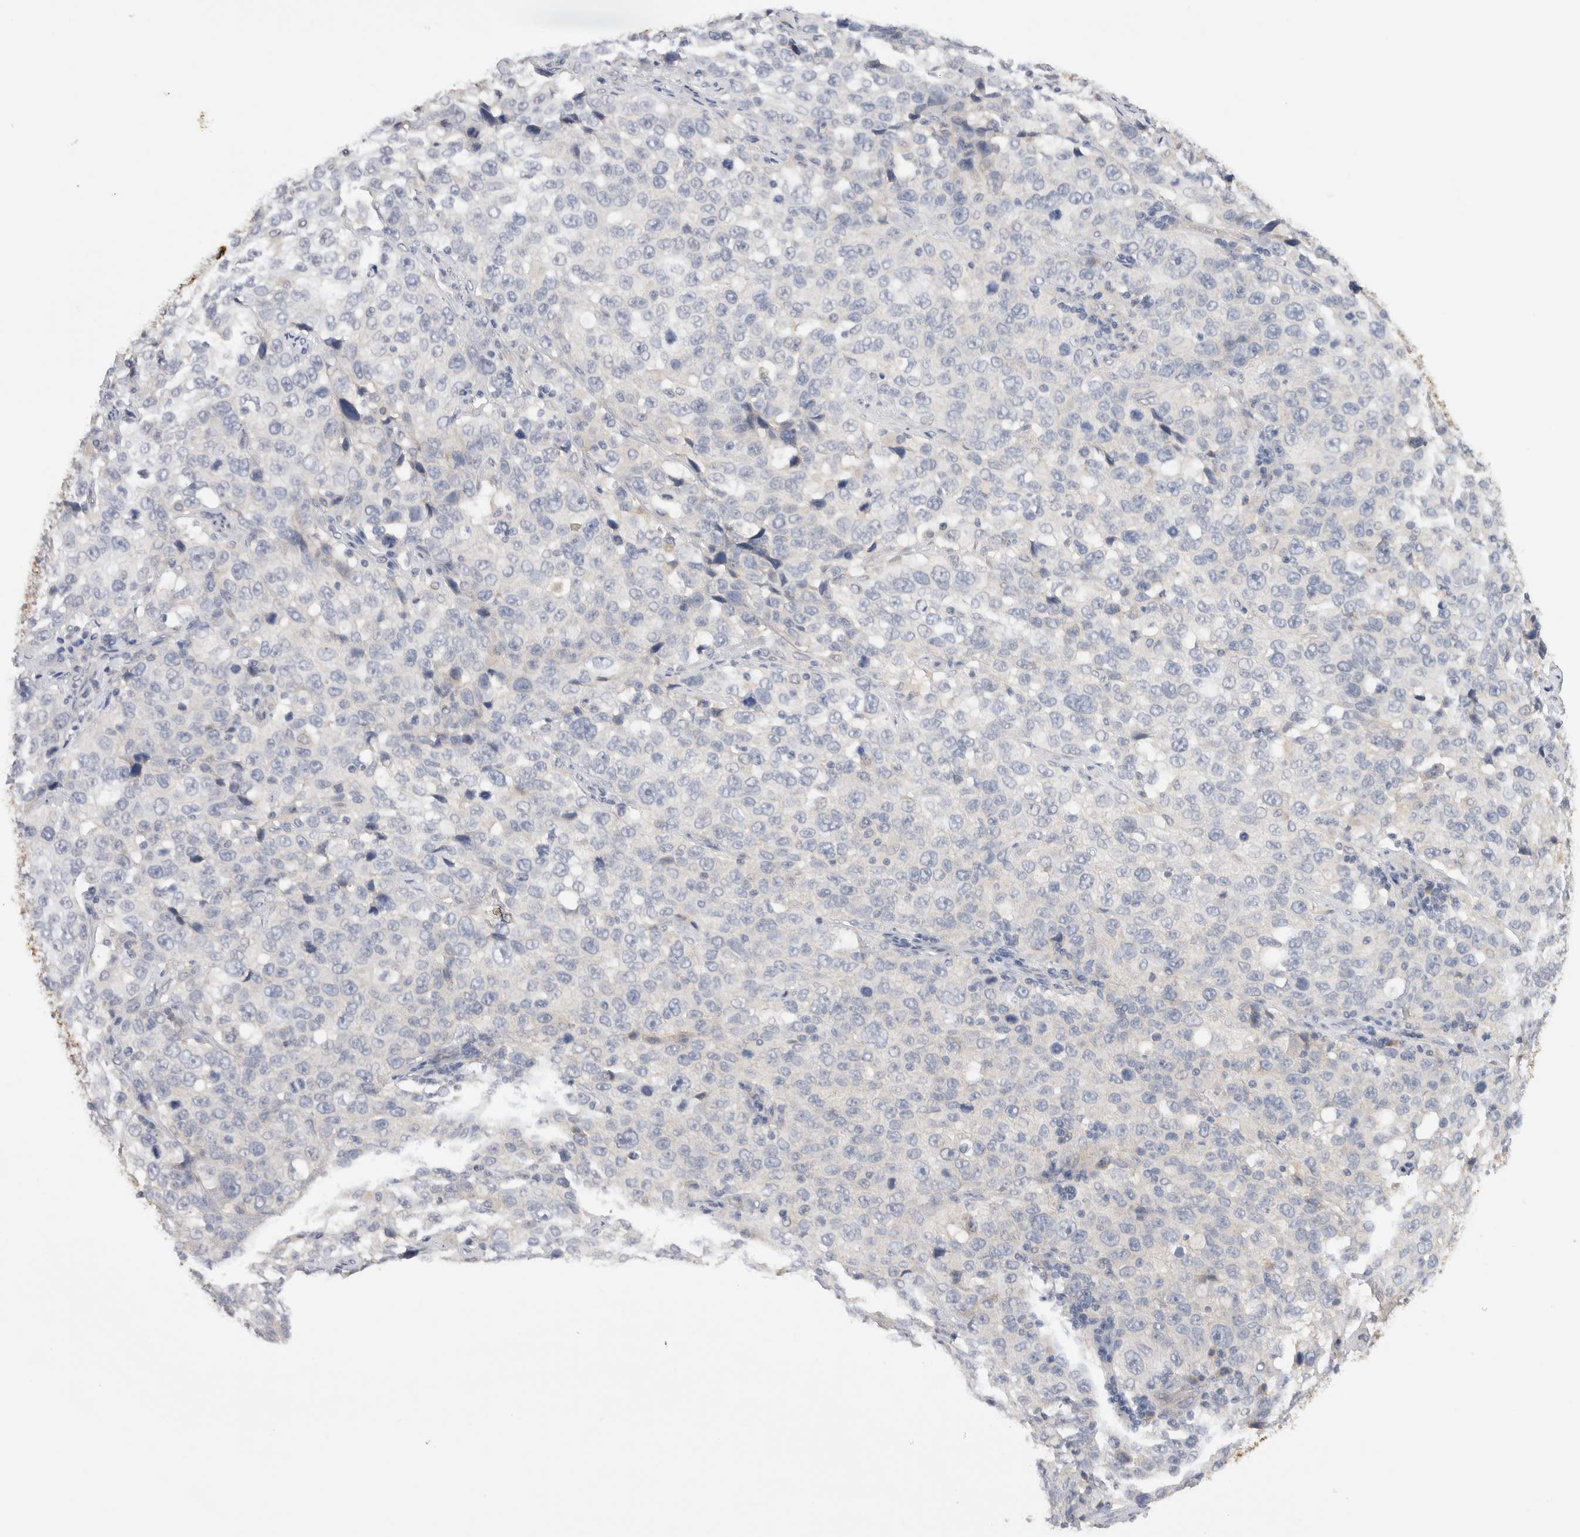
{"staining": {"intensity": "negative", "quantity": "none", "location": "none"}, "tissue": "stomach cancer", "cell_type": "Tumor cells", "image_type": "cancer", "snomed": [{"axis": "morphology", "description": "Normal tissue, NOS"}, {"axis": "morphology", "description": "Adenocarcinoma, NOS"}, {"axis": "topography", "description": "Stomach"}], "caption": "Photomicrograph shows no protein positivity in tumor cells of stomach cancer (adenocarcinoma) tissue.", "gene": "CHRM4", "patient": {"sex": "male", "age": 48}}